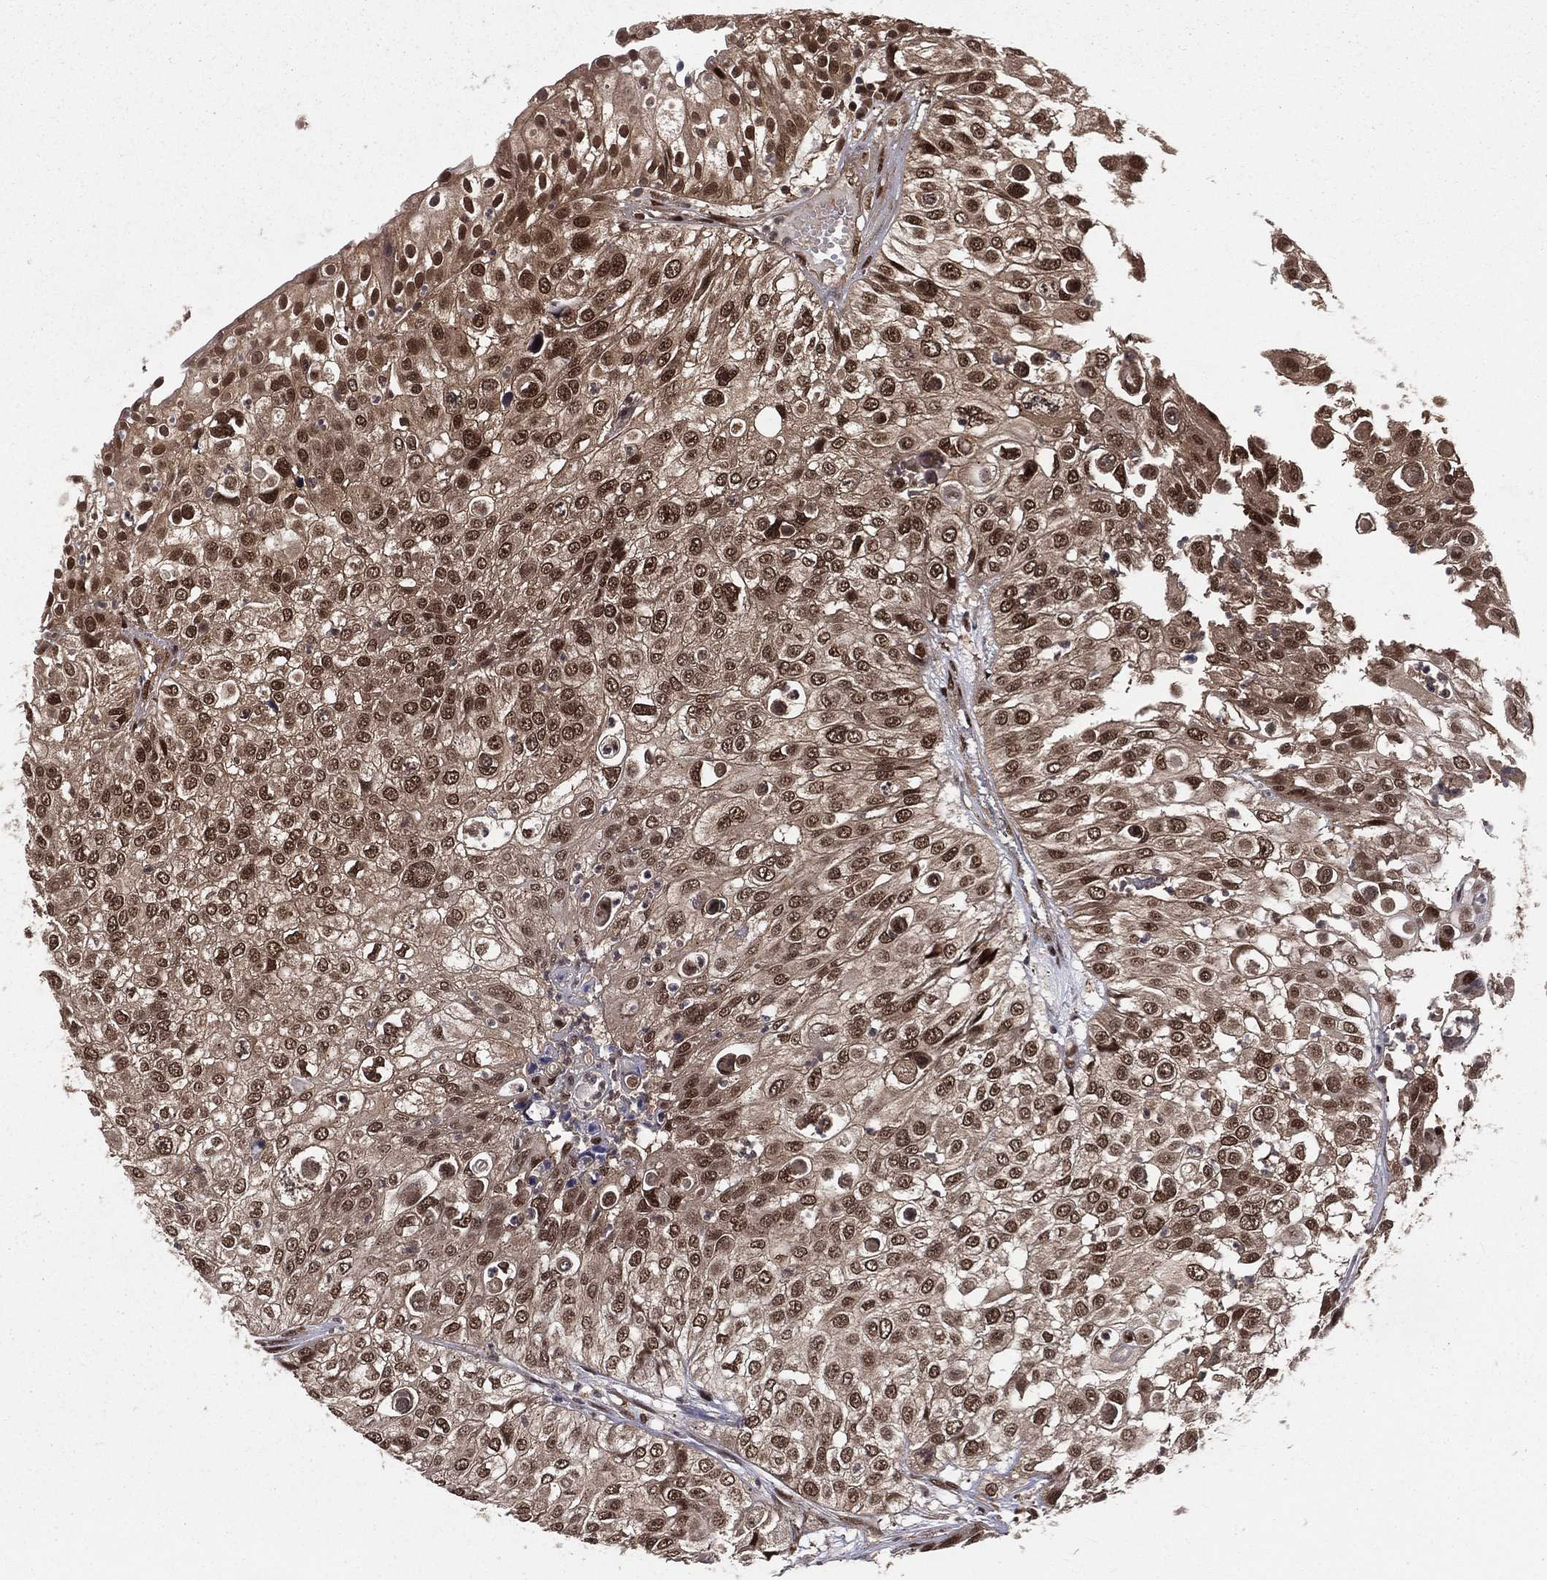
{"staining": {"intensity": "strong", "quantity": ">75%", "location": "nuclear"}, "tissue": "urothelial cancer", "cell_type": "Tumor cells", "image_type": "cancer", "snomed": [{"axis": "morphology", "description": "Urothelial carcinoma, High grade"}, {"axis": "topography", "description": "Urinary bladder"}], "caption": "A high-resolution histopathology image shows IHC staining of urothelial cancer, which demonstrates strong nuclear staining in about >75% of tumor cells.", "gene": "COPS4", "patient": {"sex": "female", "age": 79}}